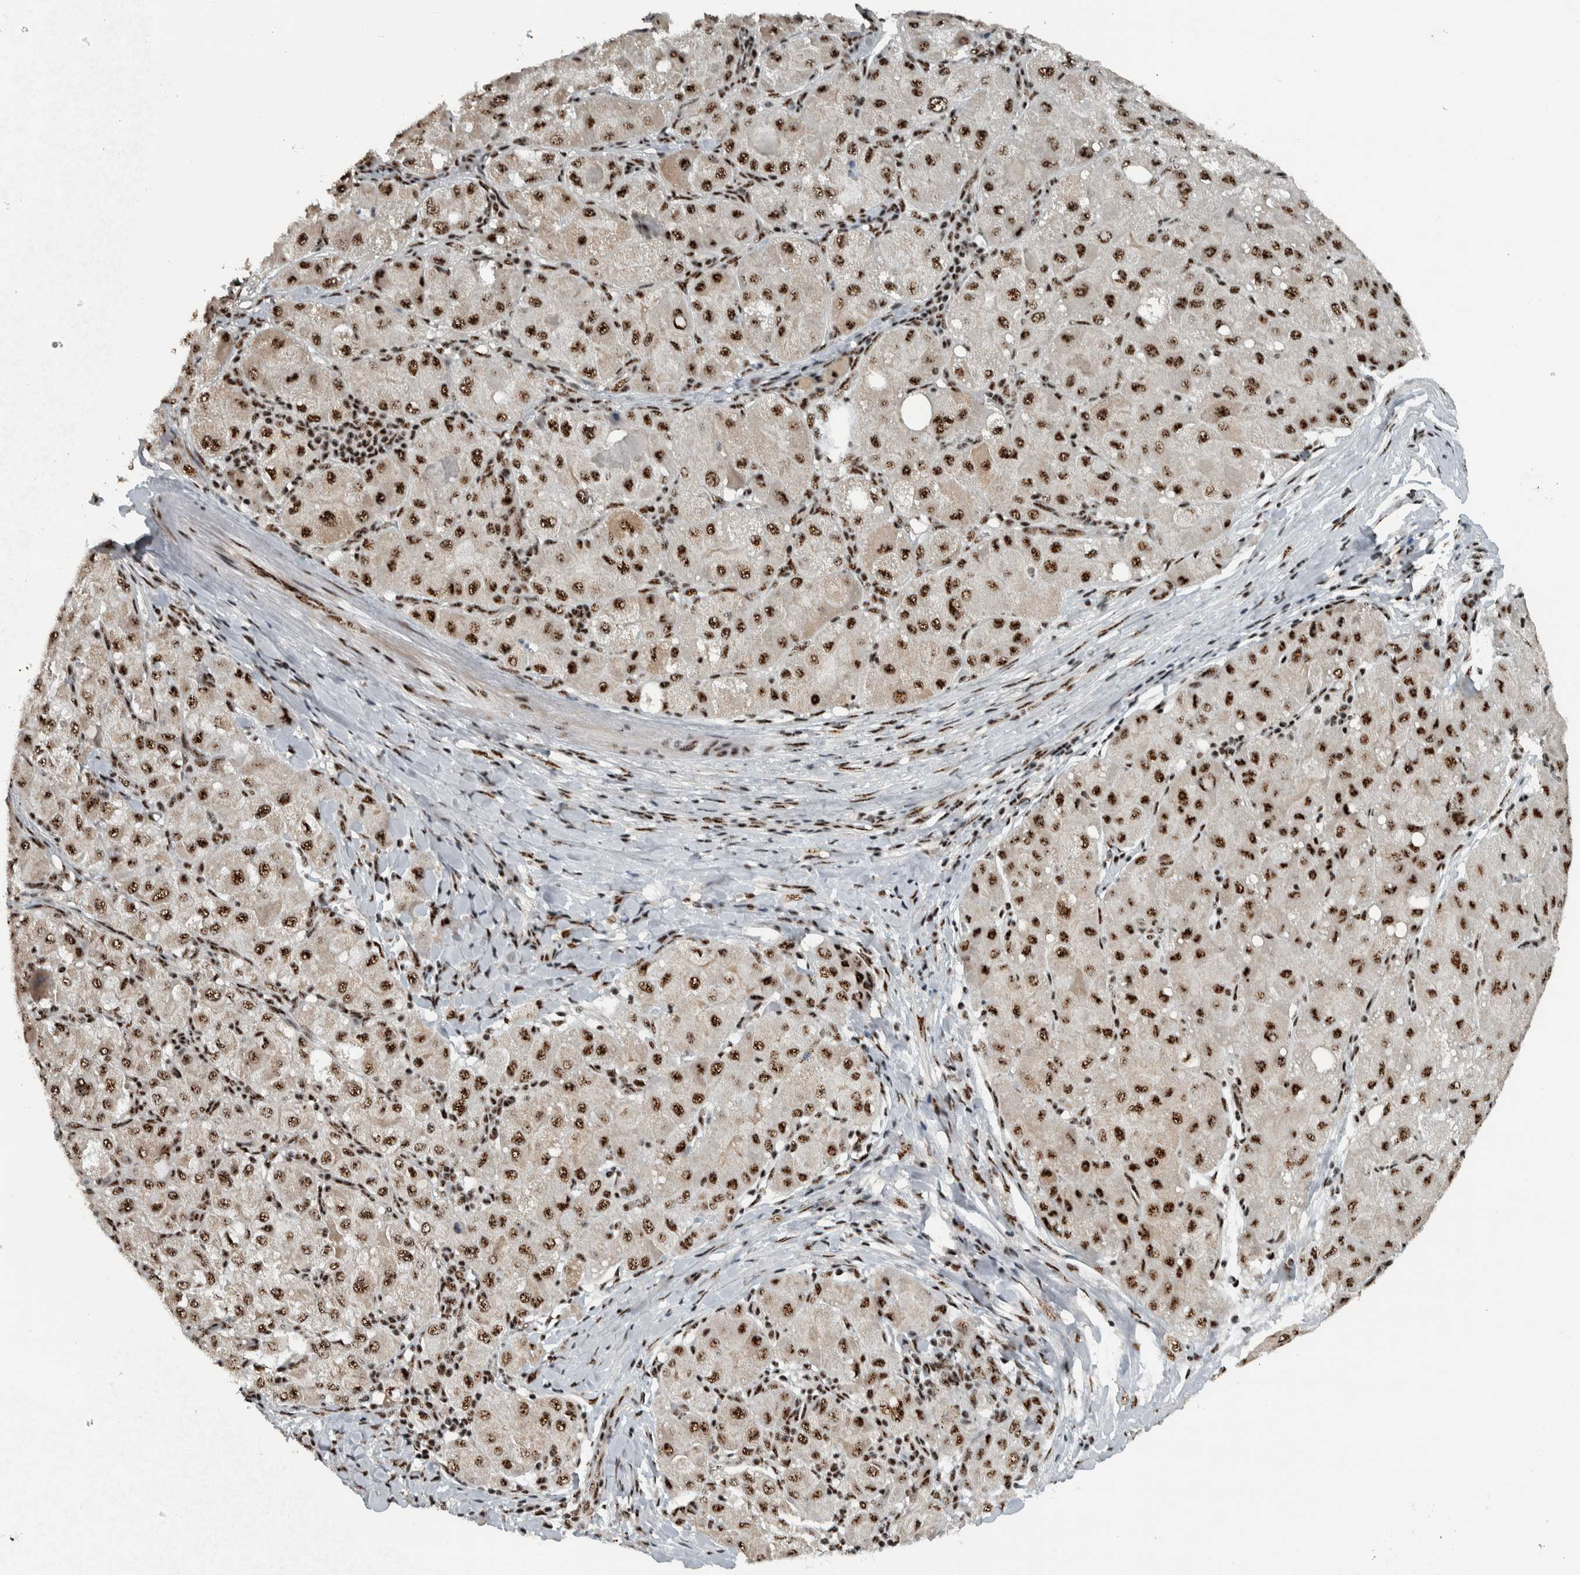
{"staining": {"intensity": "moderate", "quantity": ">75%", "location": "nuclear"}, "tissue": "liver cancer", "cell_type": "Tumor cells", "image_type": "cancer", "snomed": [{"axis": "morphology", "description": "Carcinoma, Hepatocellular, NOS"}, {"axis": "topography", "description": "Liver"}], "caption": "Protein staining of liver cancer (hepatocellular carcinoma) tissue shows moderate nuclear expression in approximately >75% of tumor cells. (DAB IHC with brightfield microscopy, high magnification).", "gene": "SON", "patient": {"sex": "male", "age": 80}}